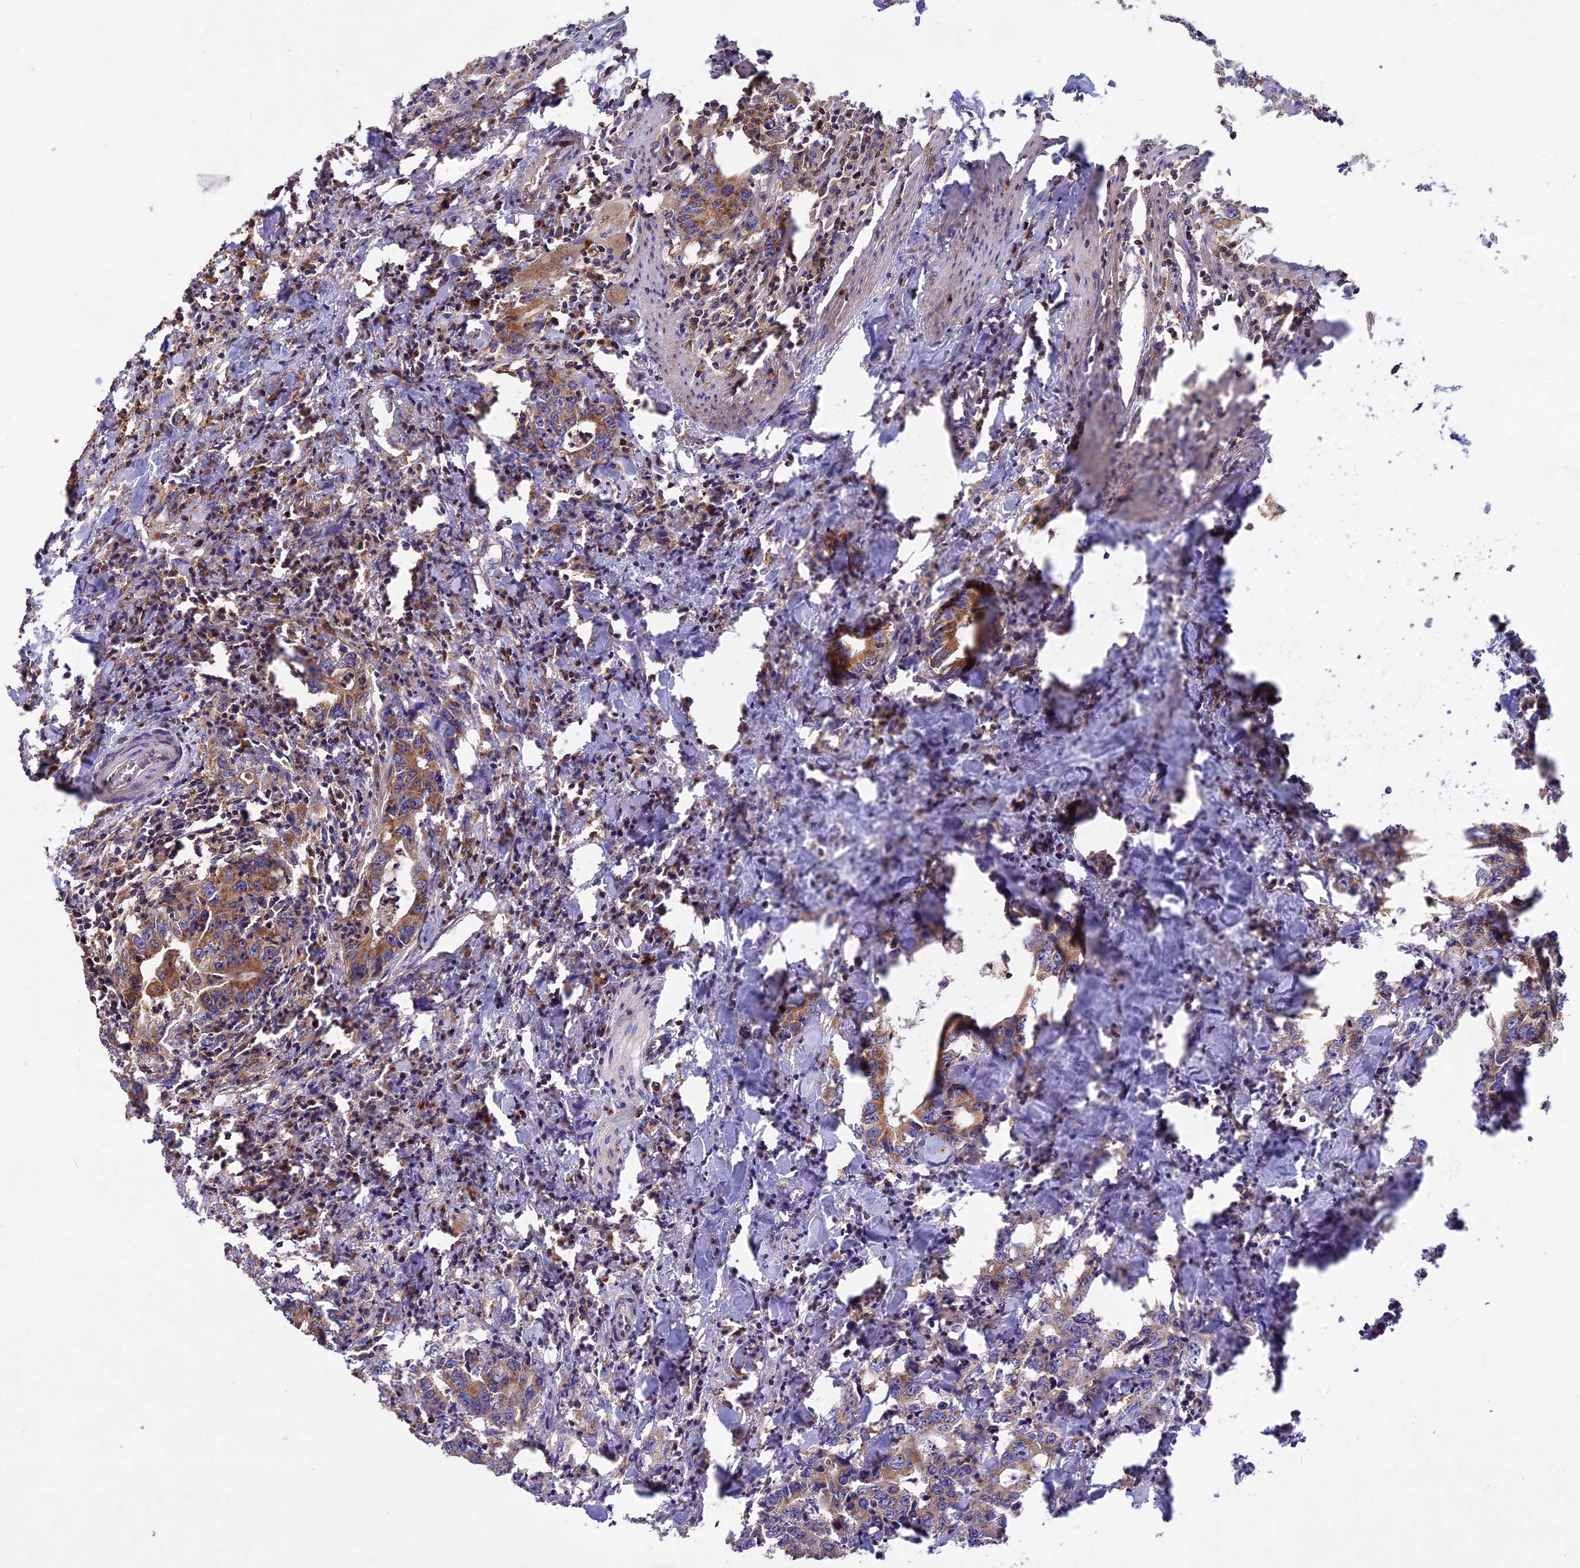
{"staining": {"intensity": "moderate", "quantity": ">75%", "location": "cytoplasmic/membranous"}, "tissue": "colorectal cancer", "cell_type": "Tumor cells", "image_type": "cancer", "snomed": [{"axis": "morphology", "description": "Adenocarcinoma, NOS"}, {"axis": "topography", "description": "Colon"}], "caption": "Immunohistochemistry of colorectal cancer (adenocarcinoma) demonstrates medium levels of moderate cytoplasmic/membranous positivity in approximately >75% of tumor cells.", "gene": "NUDT8", "patient": {"sex": "female", "age": 75}}